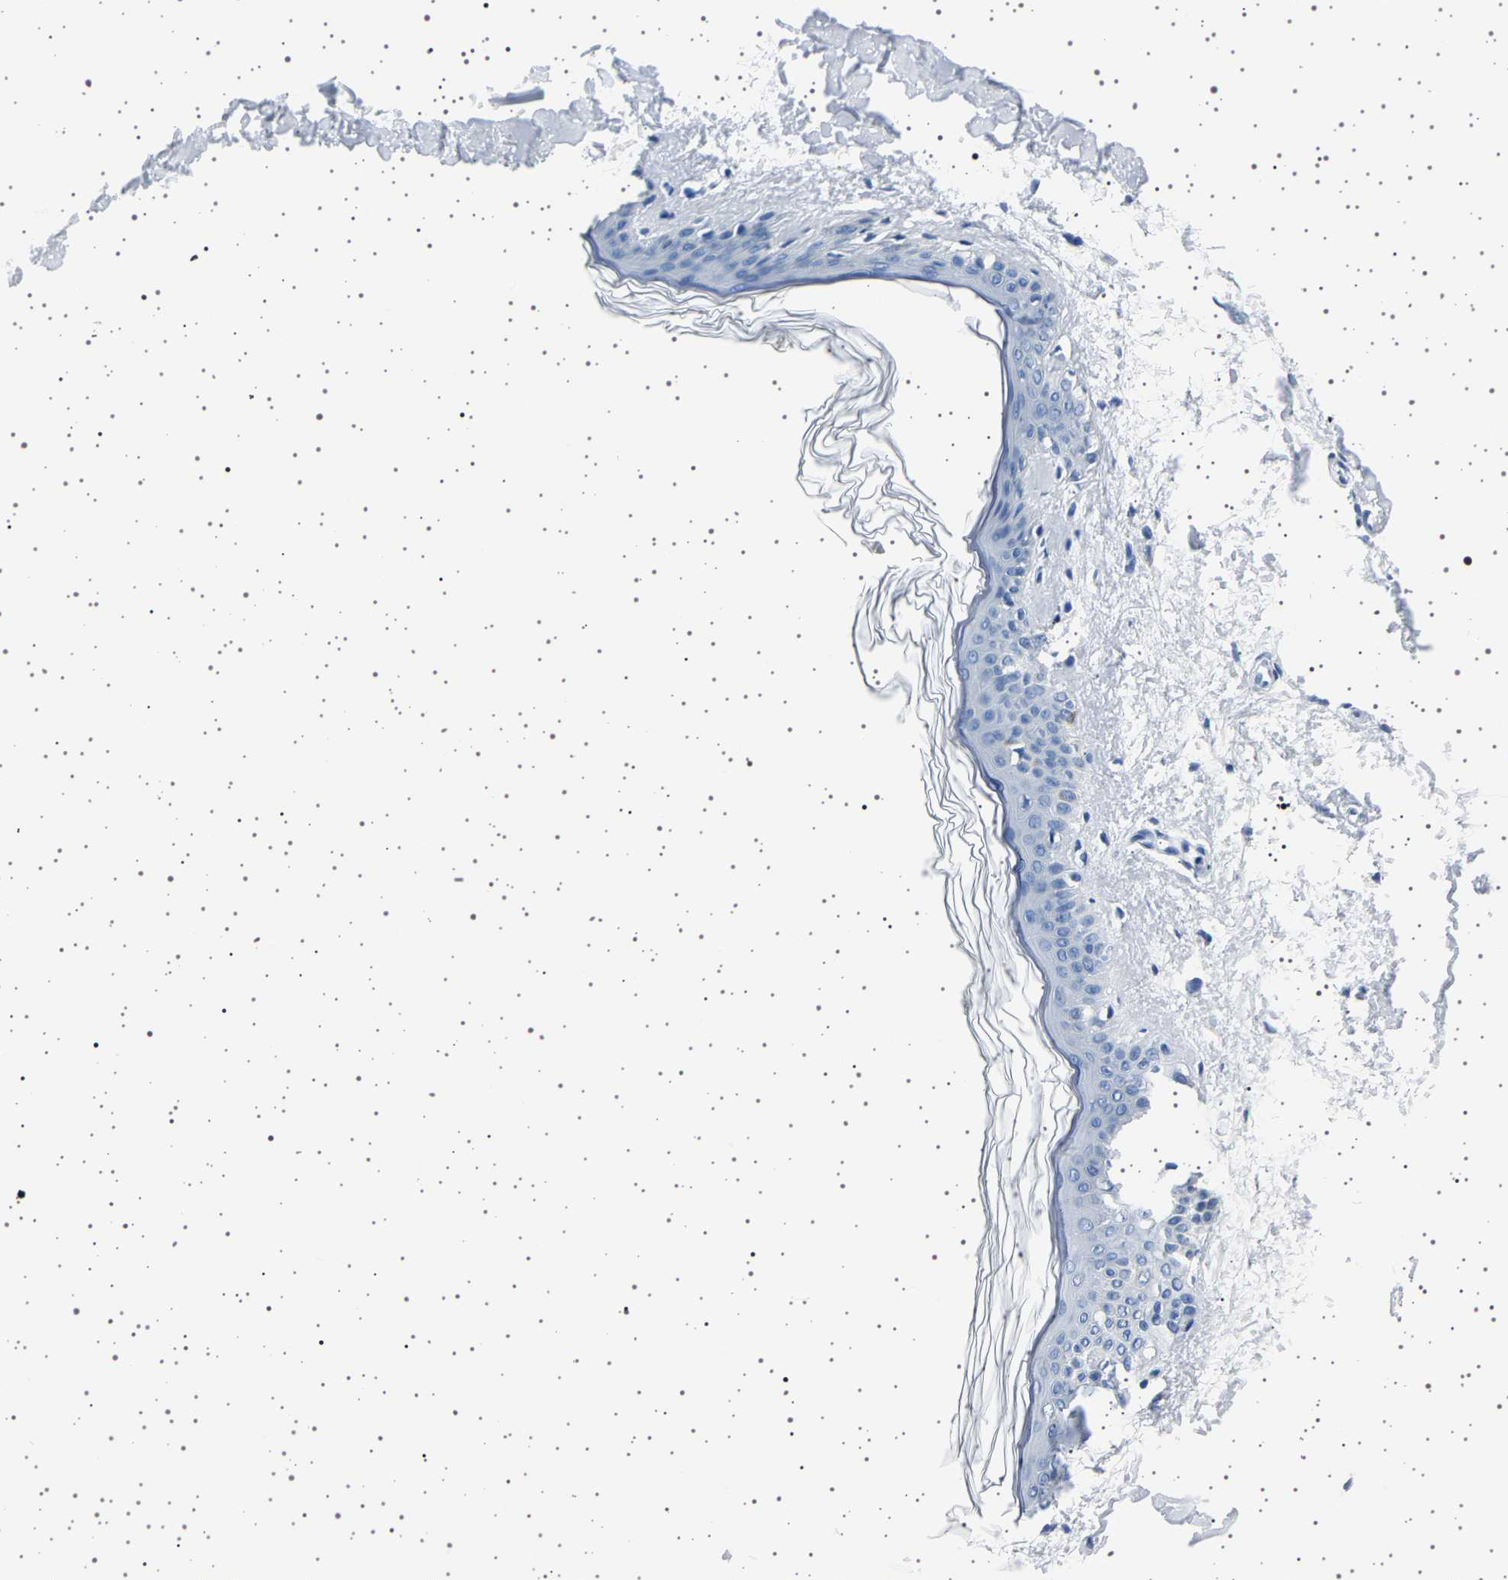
{"staining": {"intensity": "negative", "quantity": "none", "location": "none"}, "tissue": "skin", "cell_type": "Fibroblasts", "image_type": "normal", "snomed": [{"axis": "morphology", "description": "Normal tissue, NOS"}, {"axis": "topography", "description": "Skin"}], "caption": "This is an immunohistochemistry (IHC) photomicrograph of unremarkable skin. There is no staining in fibroblasts.", "gene": "TFF3", "patient": {"sex": "female", "age": 41}}